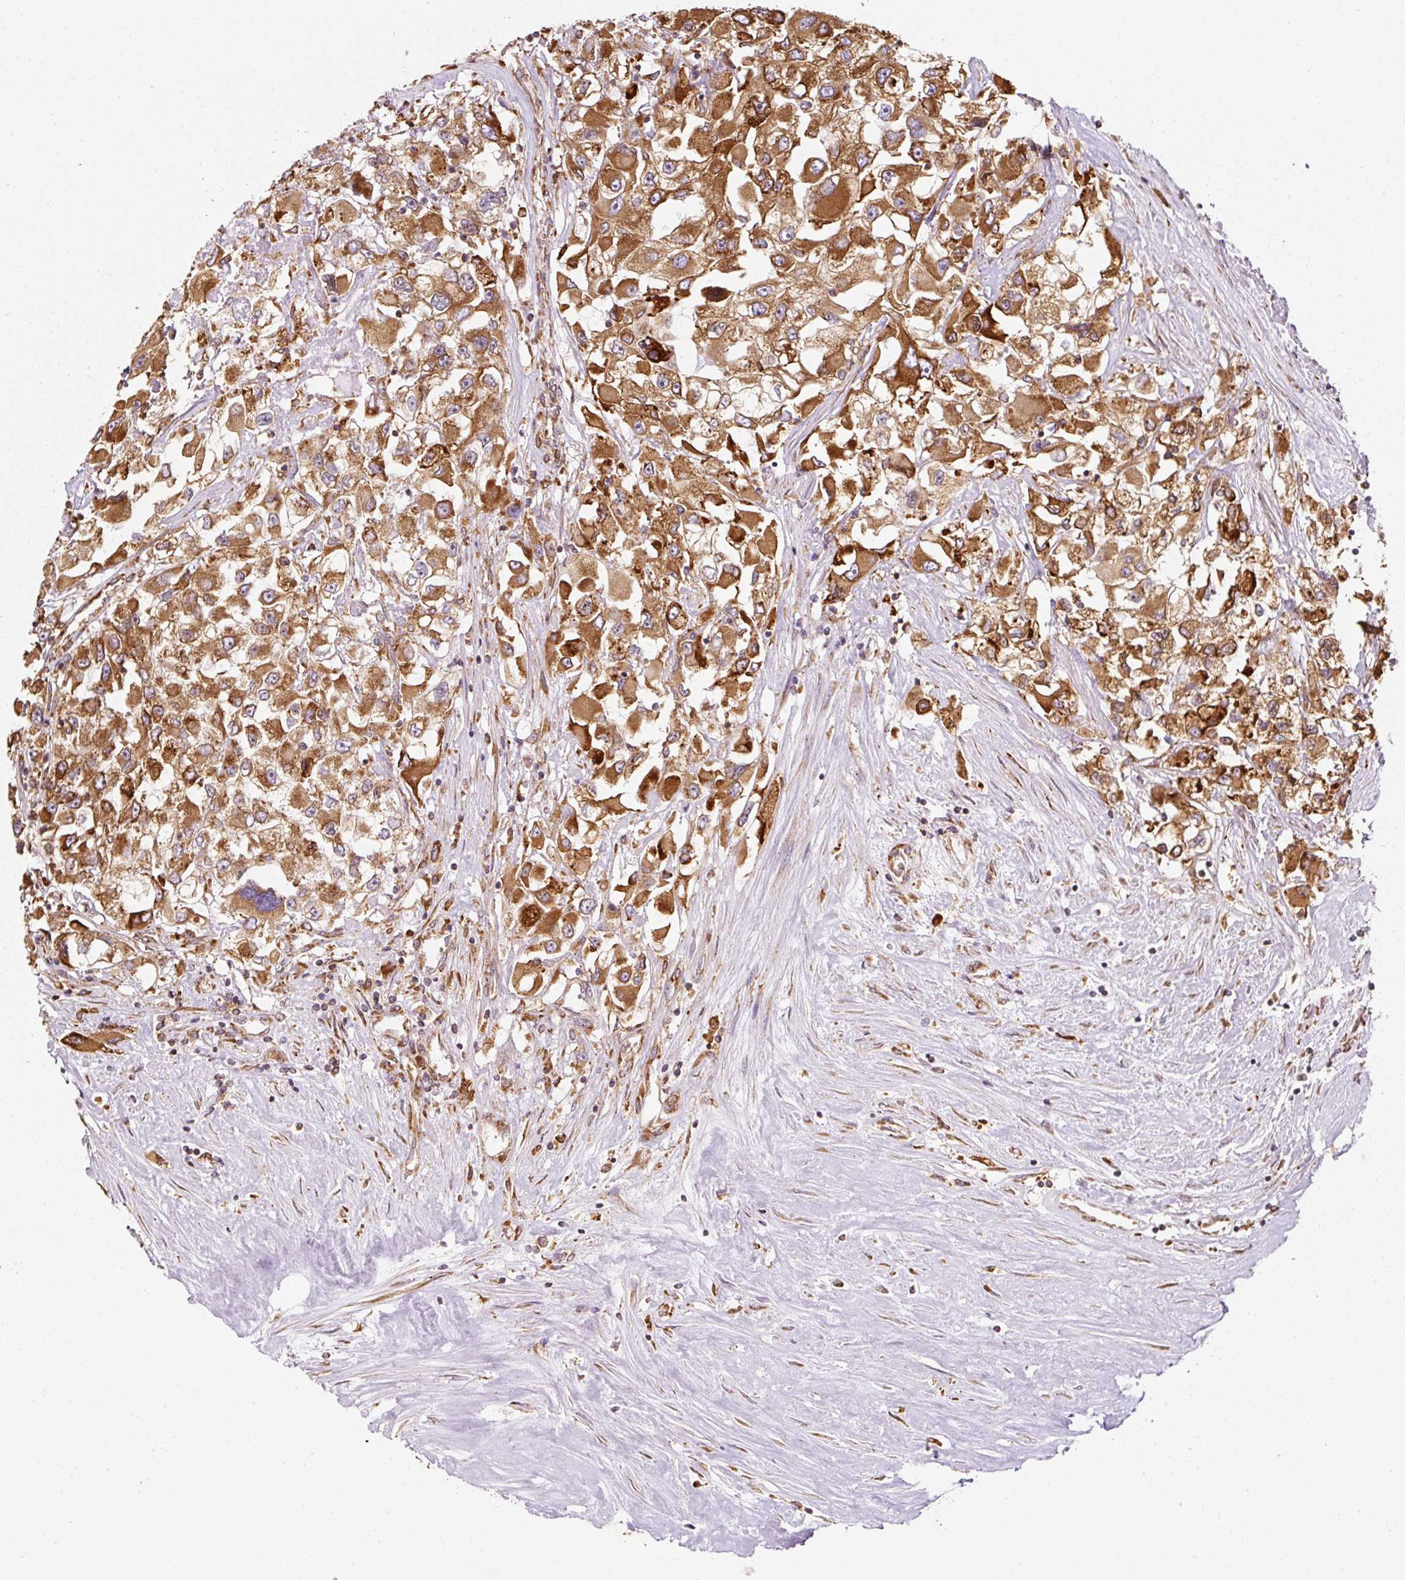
{"staining": {"intensity": "strong", "quantity": ">75%", "location": "cytoplasmic/membranous"}, "tissue": "renal cancer", "cell_type": "Tumor cells", "image_type": "cancer", "snomed": [{"axis": "morphology", "description": "Adenocarcinoma, NOS"}, {"axis": "topography", "description": "Kidney"}], "caption": "A brown stain labels strong cytoplasmic/membranous expression of a protein in human renal cancer (adenocarcinoma) tumor cells.", "gene": "PRKCSH", "patient": {"sex": "female", "age": 52}}